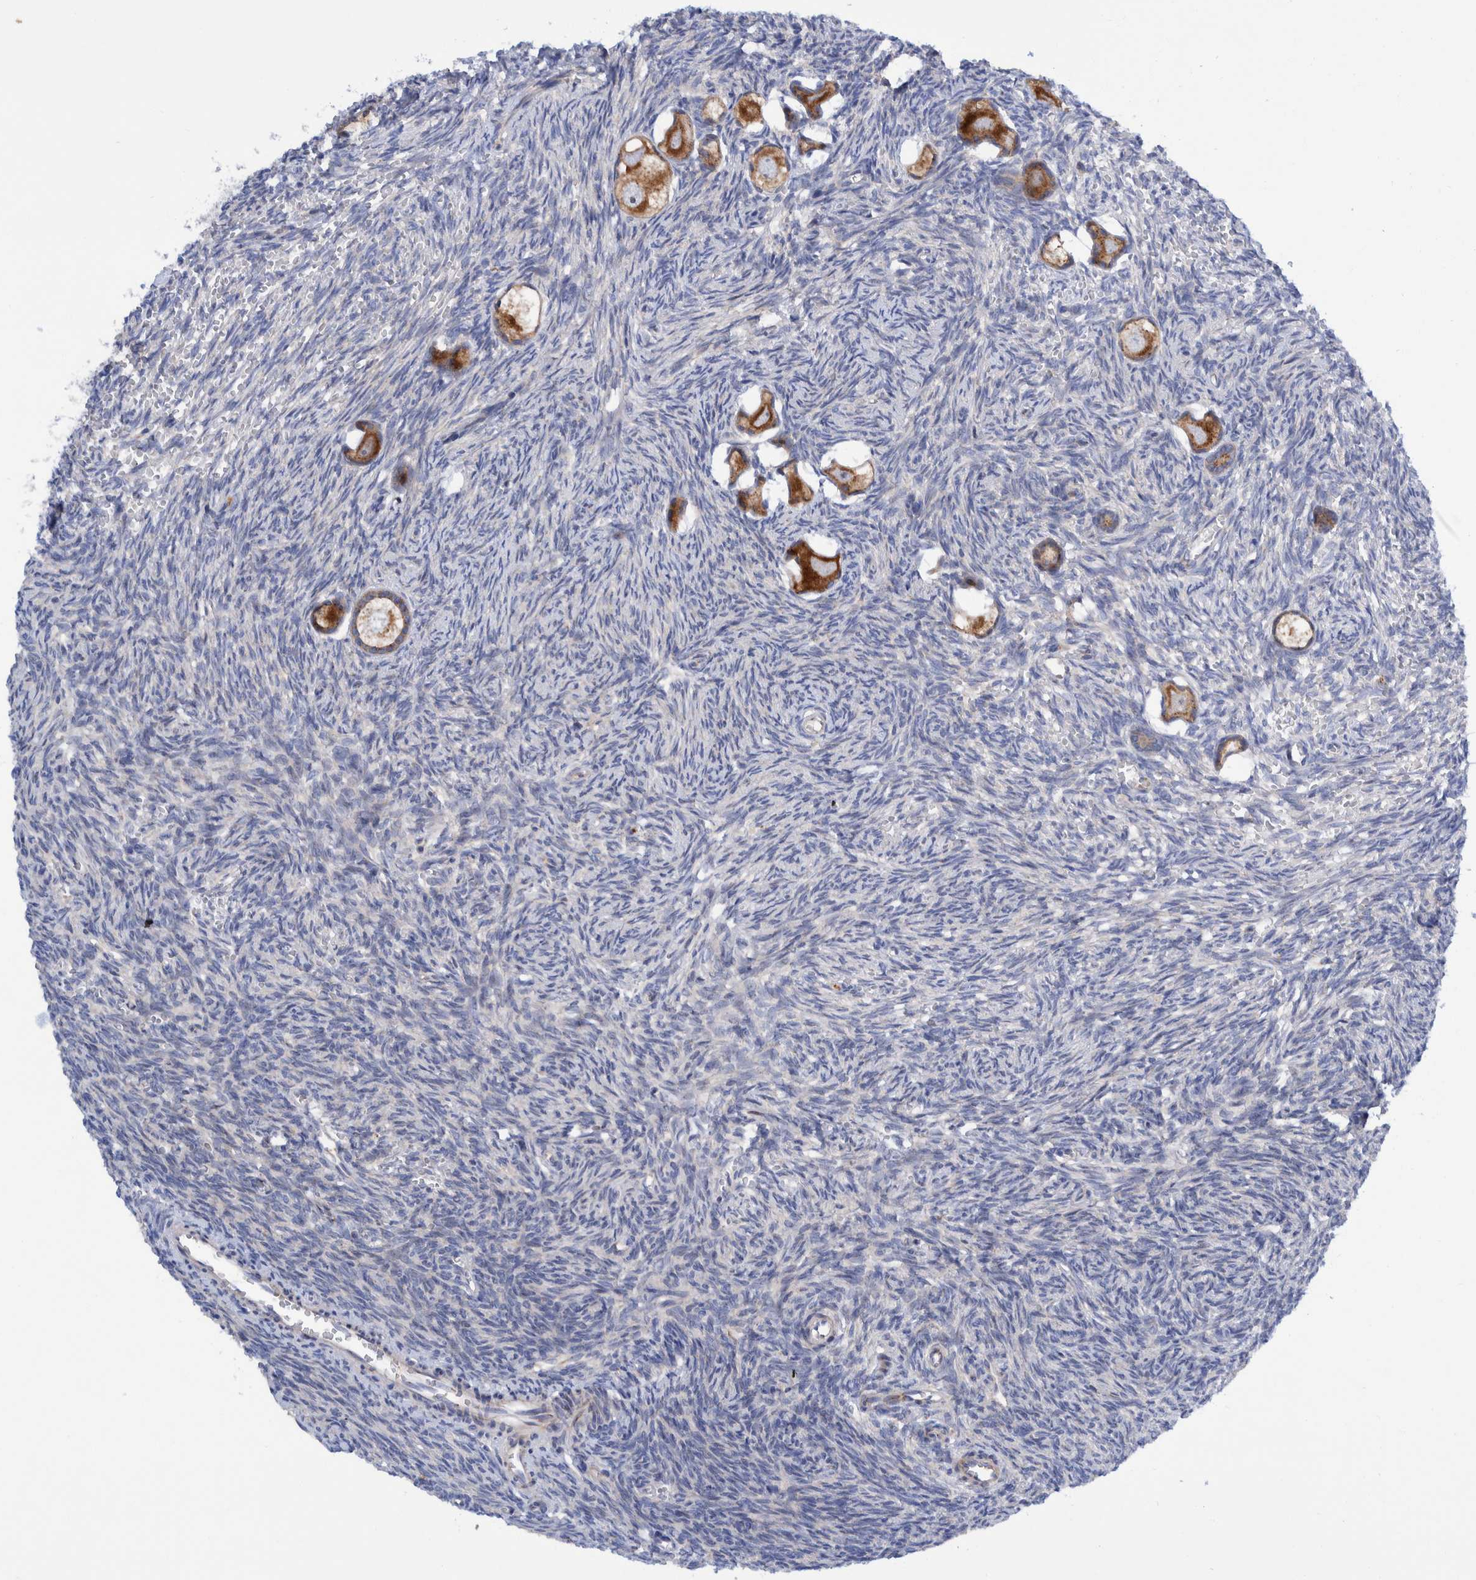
{"staining": {"intensity": "strong", "quantity": ">75%", "location": "cytoplasmic/membranous"}, "tissue": "ovary", "cell_type": "Follicle cells", "image_type": "normal", "snomed": [{"axis": "morphology", "description": "Normal tissue, NOS"}, {"axis": "topography", "description": "Ovary"}], "caption": "IHC of benign human ovary demonstrates high levels of strong cytoplasmic/membranous staining in about >75% of follicle cells.", "gene": "TRIM58", "patient": {"sex": "female", "age": 27}}